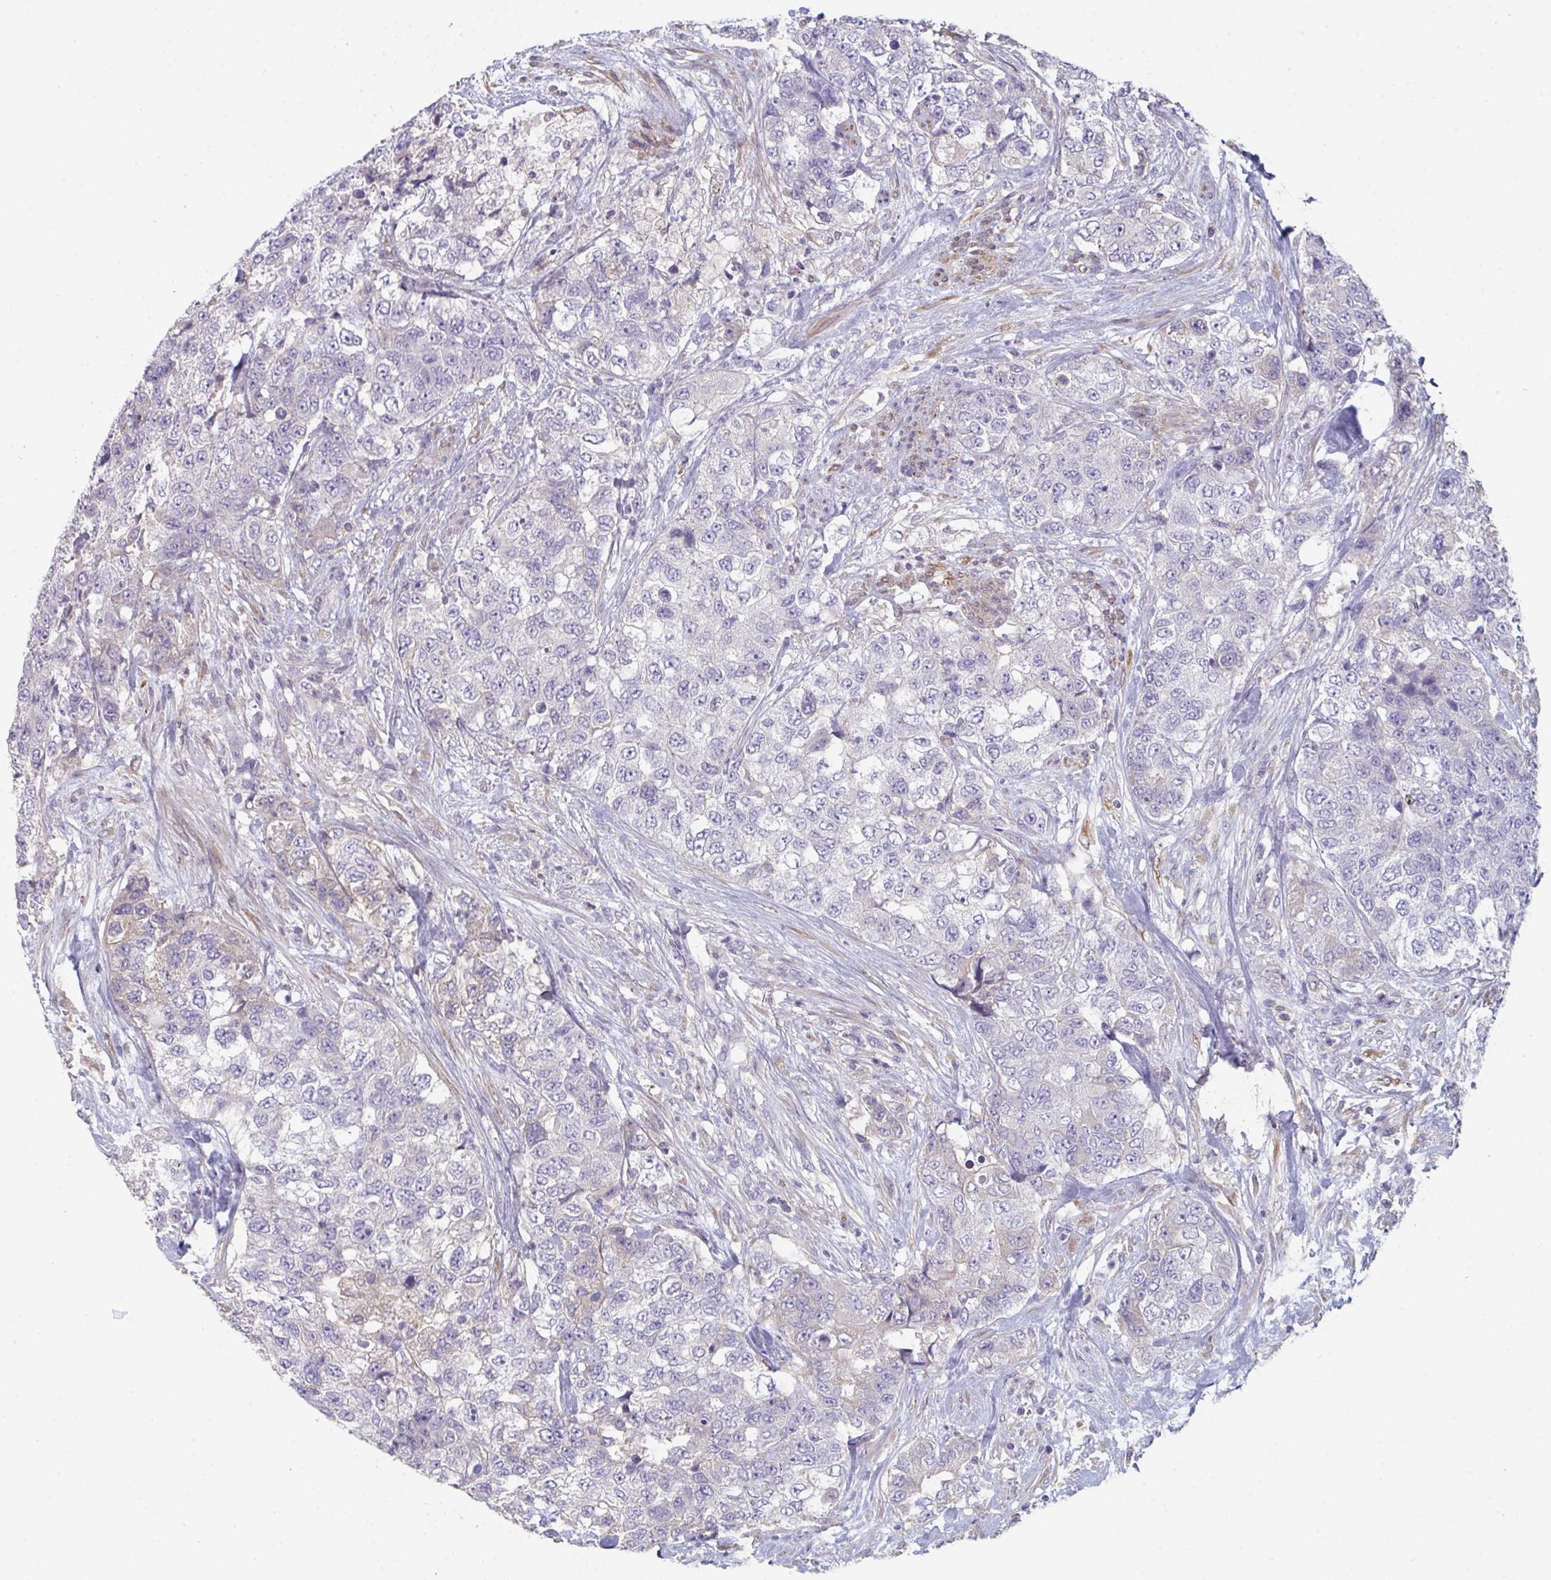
{"staining": {"intensity": "negative", "quantity": "none", "location": "none"}, "tissue": "urothelial cancer", "cell_type": "Tumor cells", "image_type": "cancer", "snomed": [{"axis": "morphology", "description": "Urothelial carcinoma, High grade"}, {"axis": "topography", "description": "Urinary bladder"}], "caption": "A high-resolution photomicrograph shows IHC staining of urothelial cancer, which exhibits no significant positivity in tumor cells.", "gene": "HGFAC", "patient": {"sex": "female", "age": 78}}